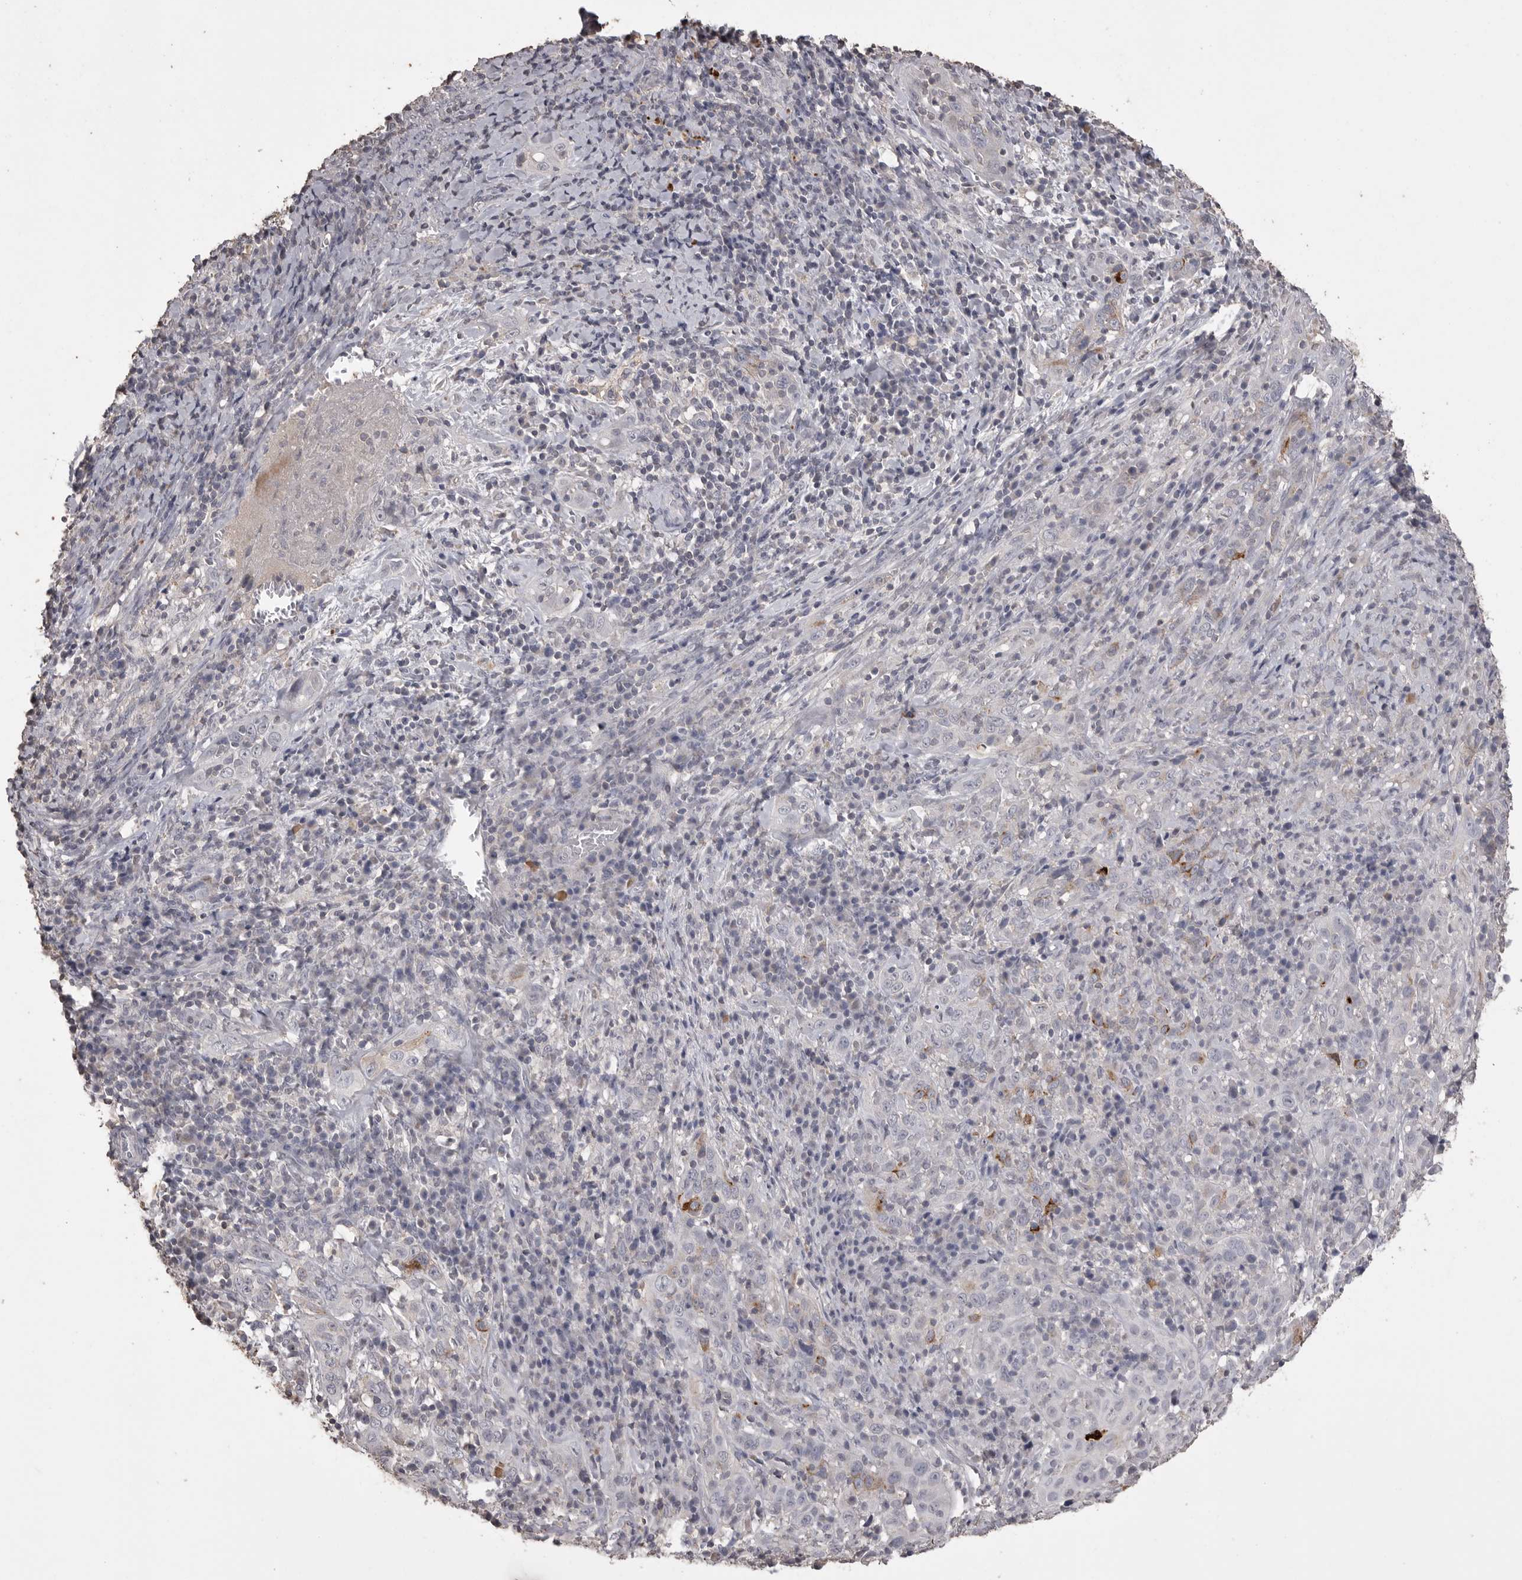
{"staining": {"intensity": "moderate", "quantity": "<25%", "location": "cytoplasmic/membranous"}, "tissue": "cervical cancer", "cell_type": "Tumor cells", "image_type": "cancer", "snomed": [{"axis": "morphology", "description": "Squamous cell carcinoma, NOS"}, {"axis": "topography", "description": "Cervix"}], "caption": "IHC staining of cervical squamous cell carcinoma, which demonstrates low levels of moderate cytoplasmic/membranous positivity in about <25% of tumor cells indicating moderate cytoplasmic/membranous protein expression. The staining was performed using DAB (3,3'-diaminobenzidine) (brown) for protein detection and nuclei were counterstained in hematoxylin (blue).", "gene": "MMP7", "patient": {"sex": "female", "age": 46}}